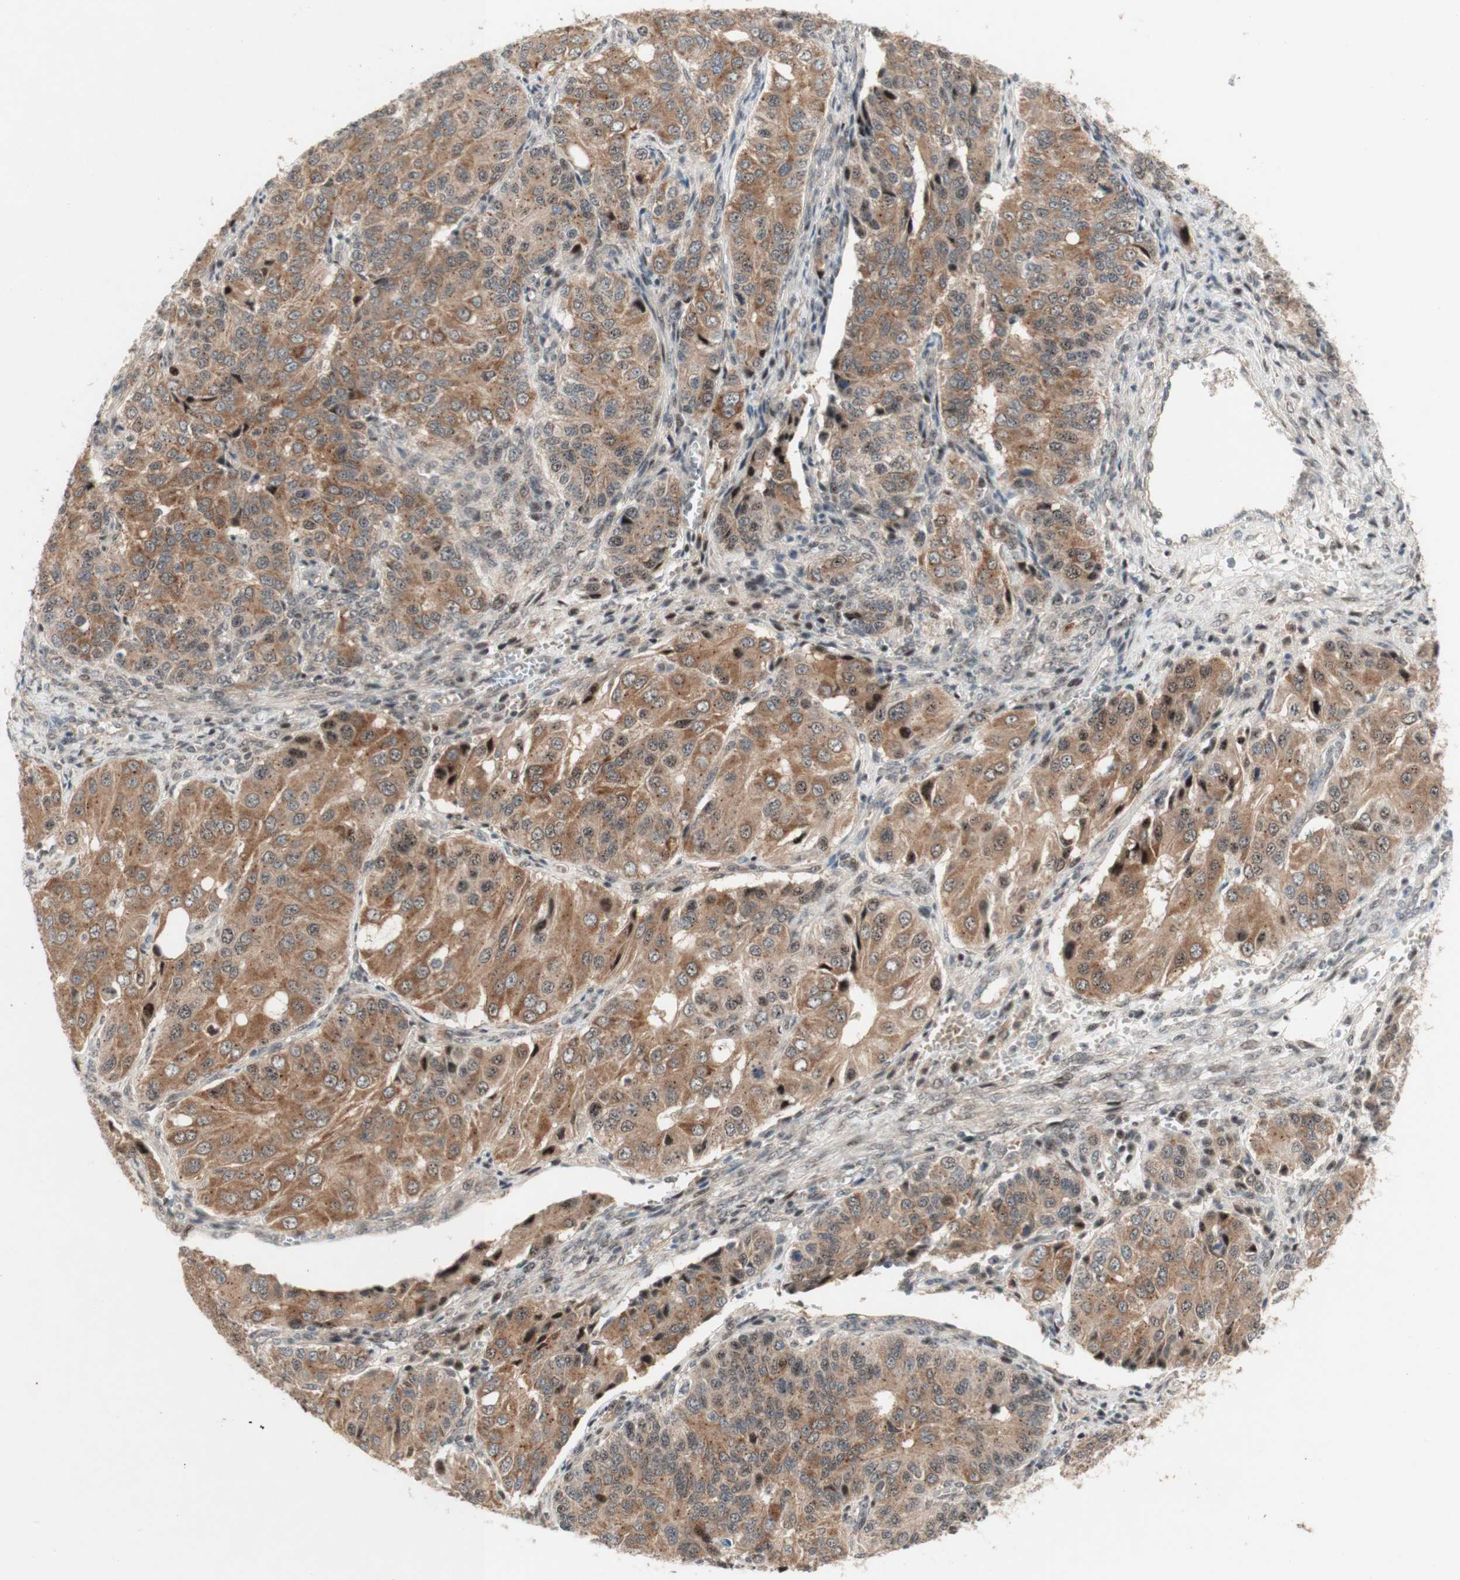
{"staining": {"intensity": "moderate", "quantity": ">75%", "location": "cytoplasmic/membranous"}, "tissue": "ovarian cancer", "cell_type": "Tumor cells", "image_type": "cancer", "snomed": [{"axis": "morphology", "description": "Carcinoma, endometroid"}, {"axis": "topography", "description": "Ovary"}], "caption": "Protein expression analysis of endometroid carcinoma (ovarian) exhibits moderate cytoplasmic/membranous expression in approximately >75% of tumor cells. (DAB IHC with brightfield microscopy, high magnification).", "gene": "CYLD", "patient": {"sex": "female", "age": 51}}